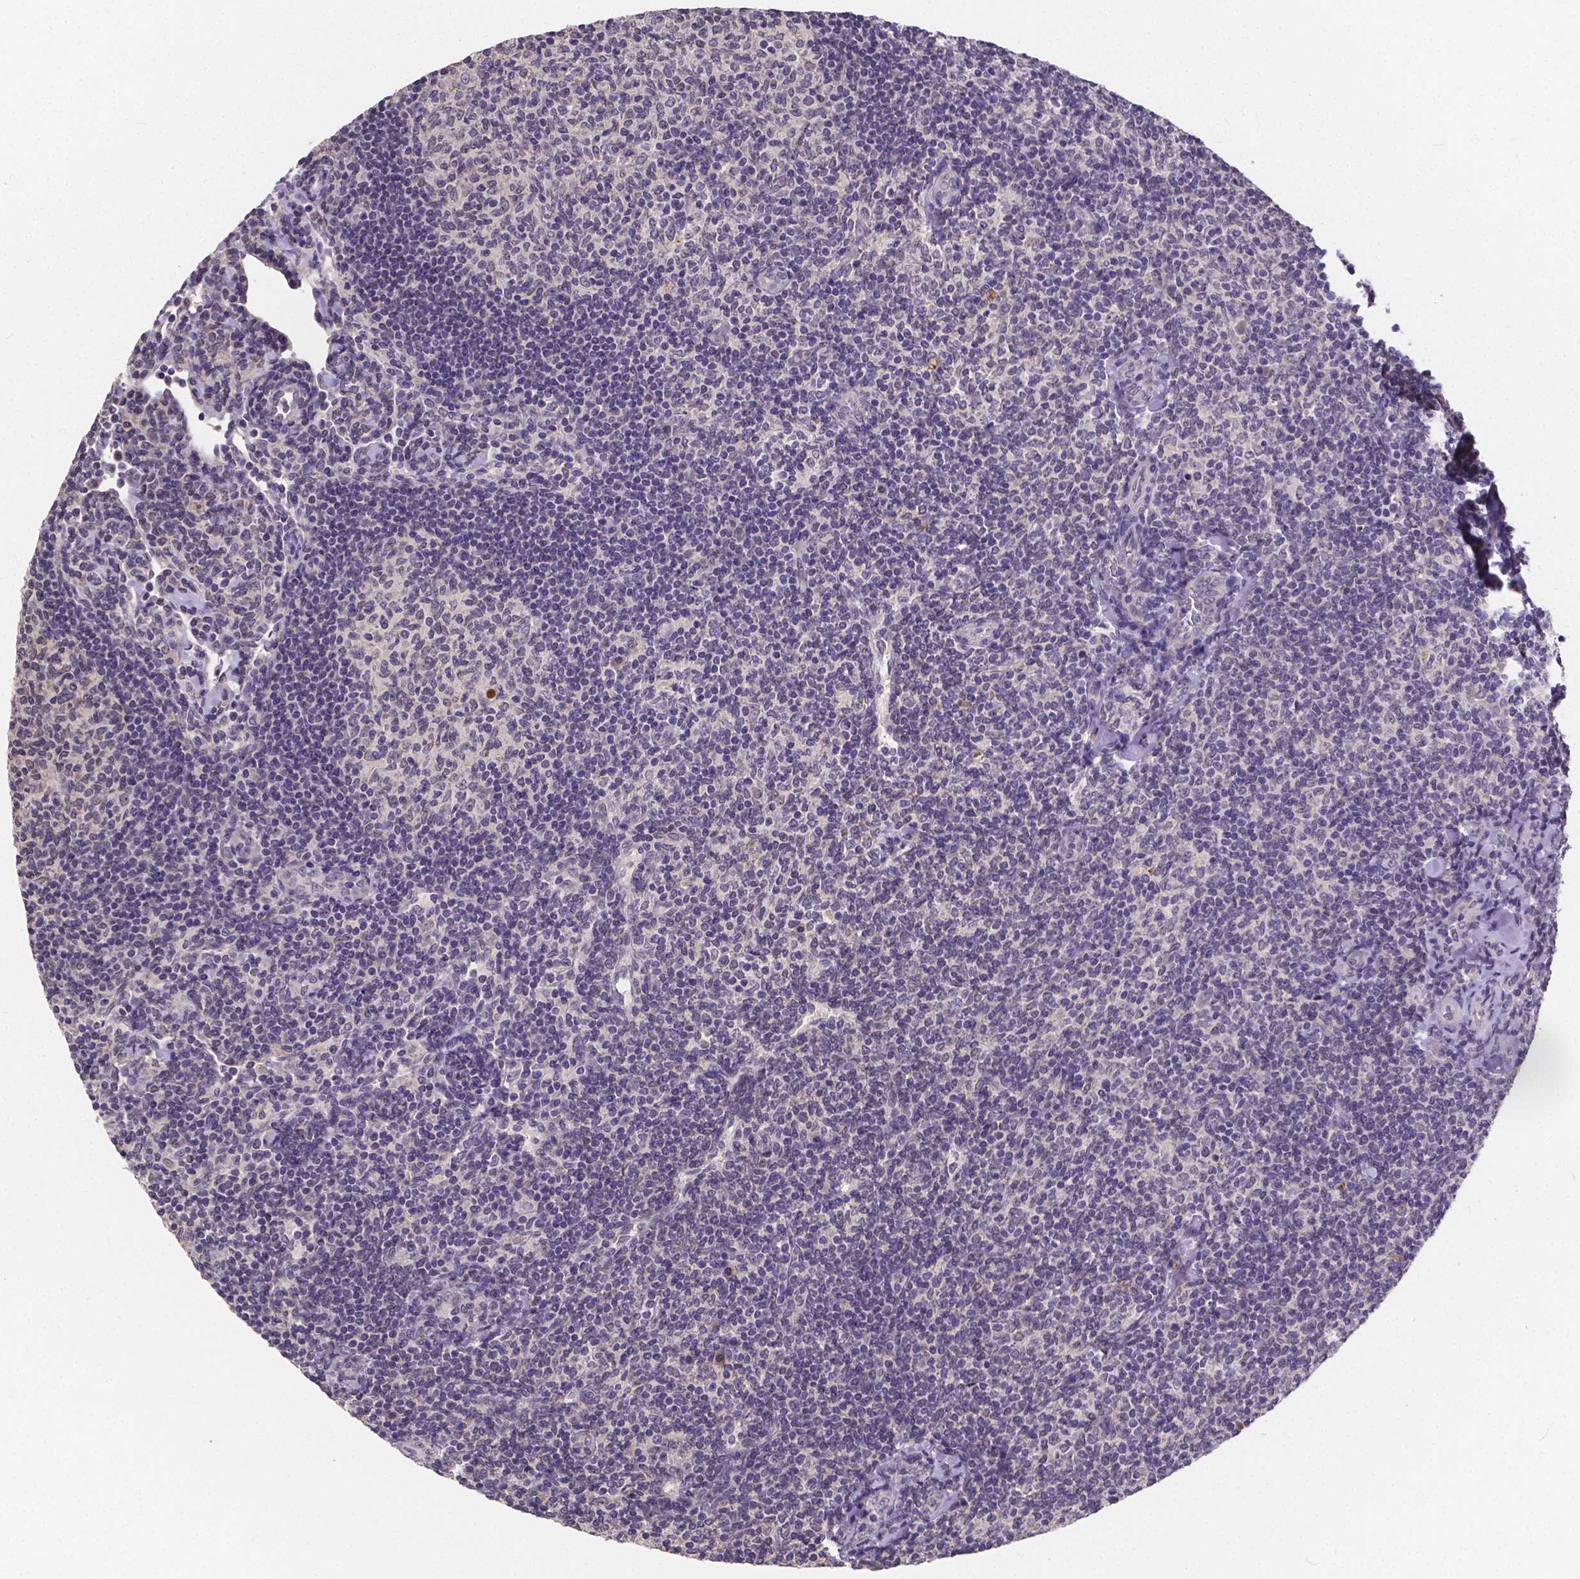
{"staining": {"intensity": "negative", "quantity": "none", "location": "none"}, "tissue": "lymphoma", "cell_type": "Tumor cells", "image_type": "cancer", "snomed": [{"axis": "morphology", "description": "Malignant lymphoma, non-Hodgkin's type, Low grade"}, {"axis": "topography", "description": "Lymph node"}], "caption": "An immunohistochemistry micrograph of malignant lymphoma, non-Hodgkin's type (low-grade) is shown. There is no staining in tumor cells of malignant lymphoma, non-Hodgkin's type (low-grade).", "gene": "CTNNA2", "patient": {"sex": "female", "age": 56}}